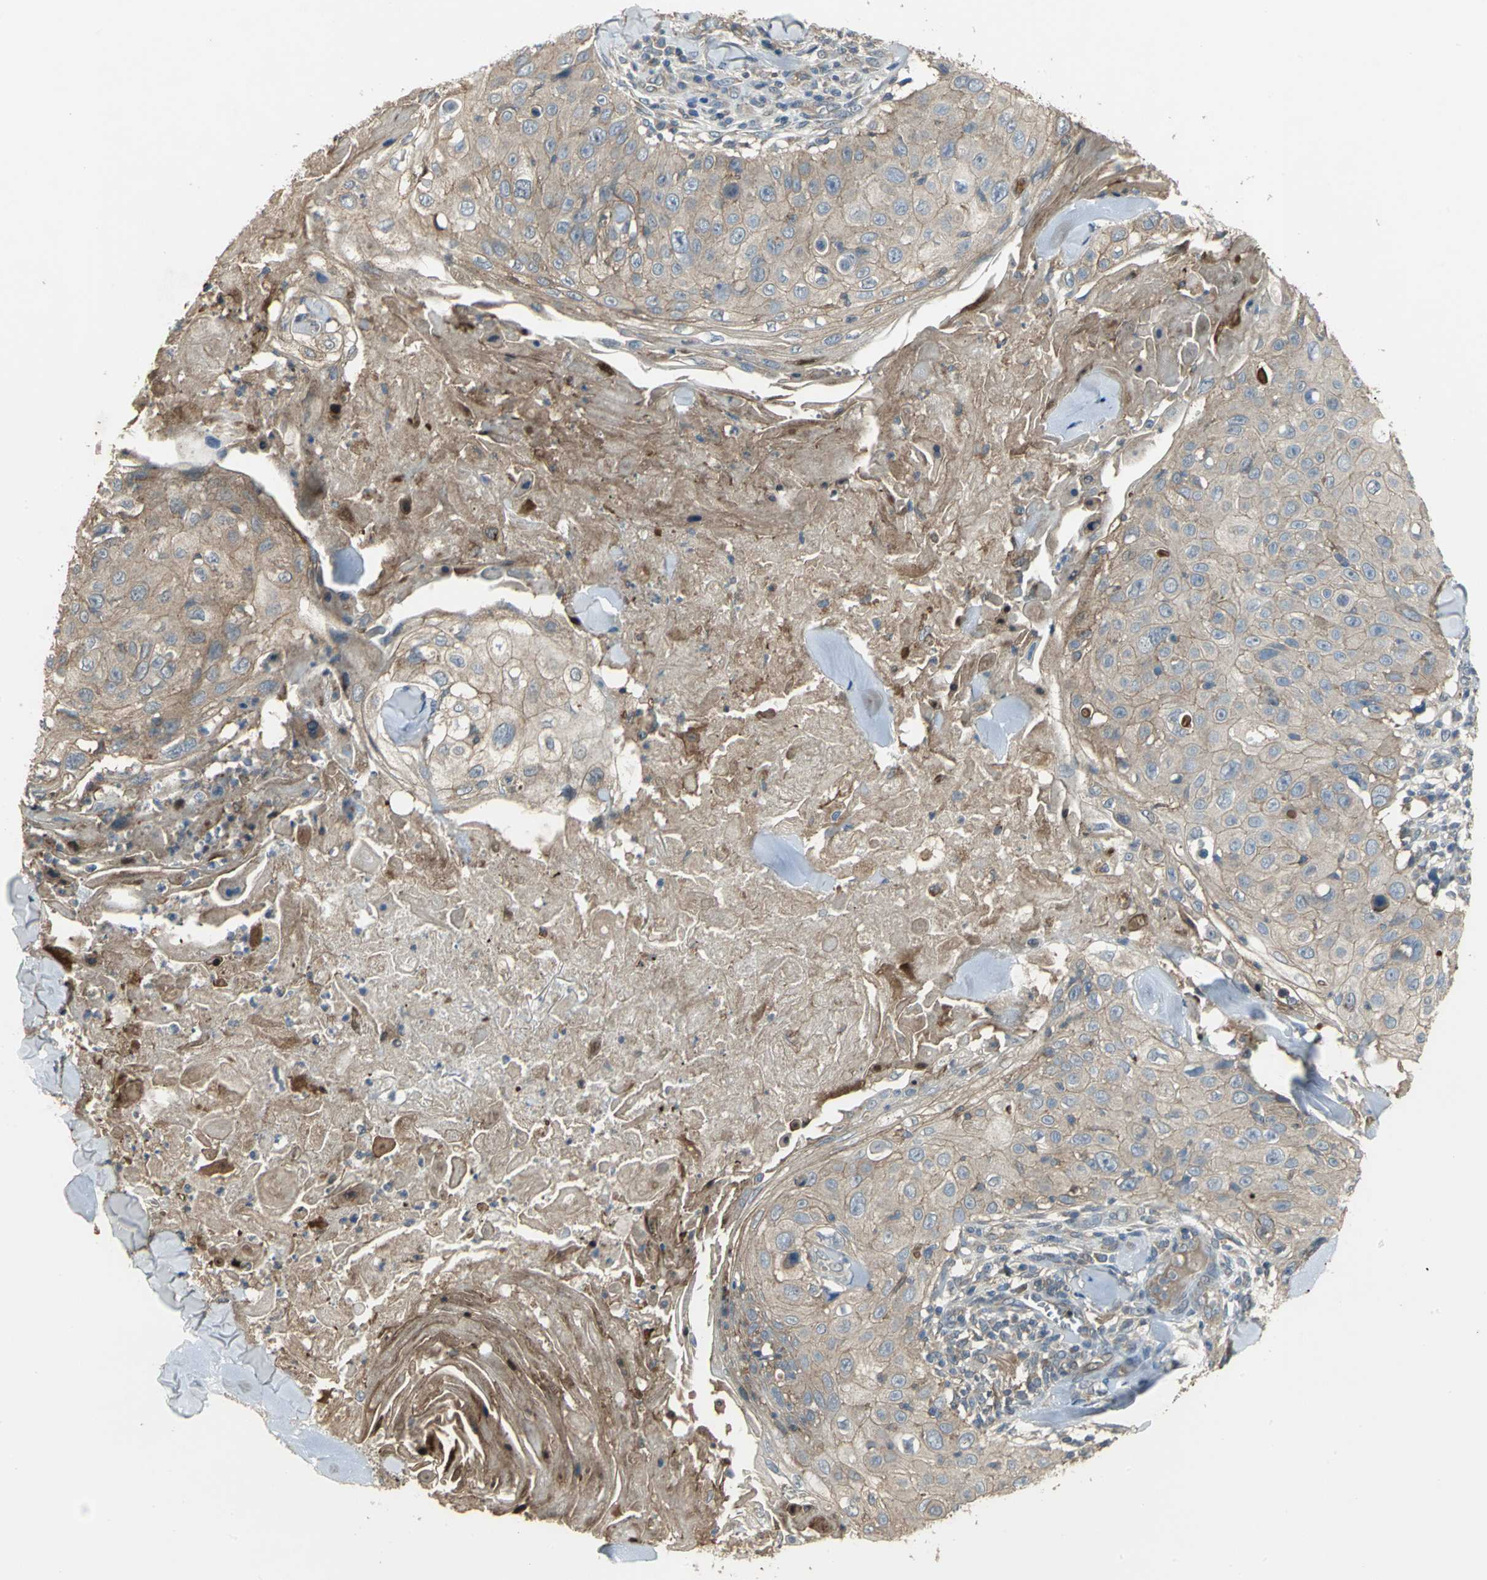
{"staining": {"intensity": "weak", "quantity": ">75%", "location": "cytoplasmic/membranous"}, "tissue": "skin cancer", "cell_type": "Tumor cells", "image_type": "cancer", "snomed": [{"axis": "morphology", "description": "Squamous cell carcinoma, NOS"}, {"axis": "topography", "description": "Skin"}], "caption": "DAB (3,3'-diaminobenzidine) immunohistochemical staining of skin cancer demonstrates weak cytoplasmic/membranous protein positivity in about >75% of tumor cells.", "gene": "MET", "patient": {"sex": "male", "age": 86}}